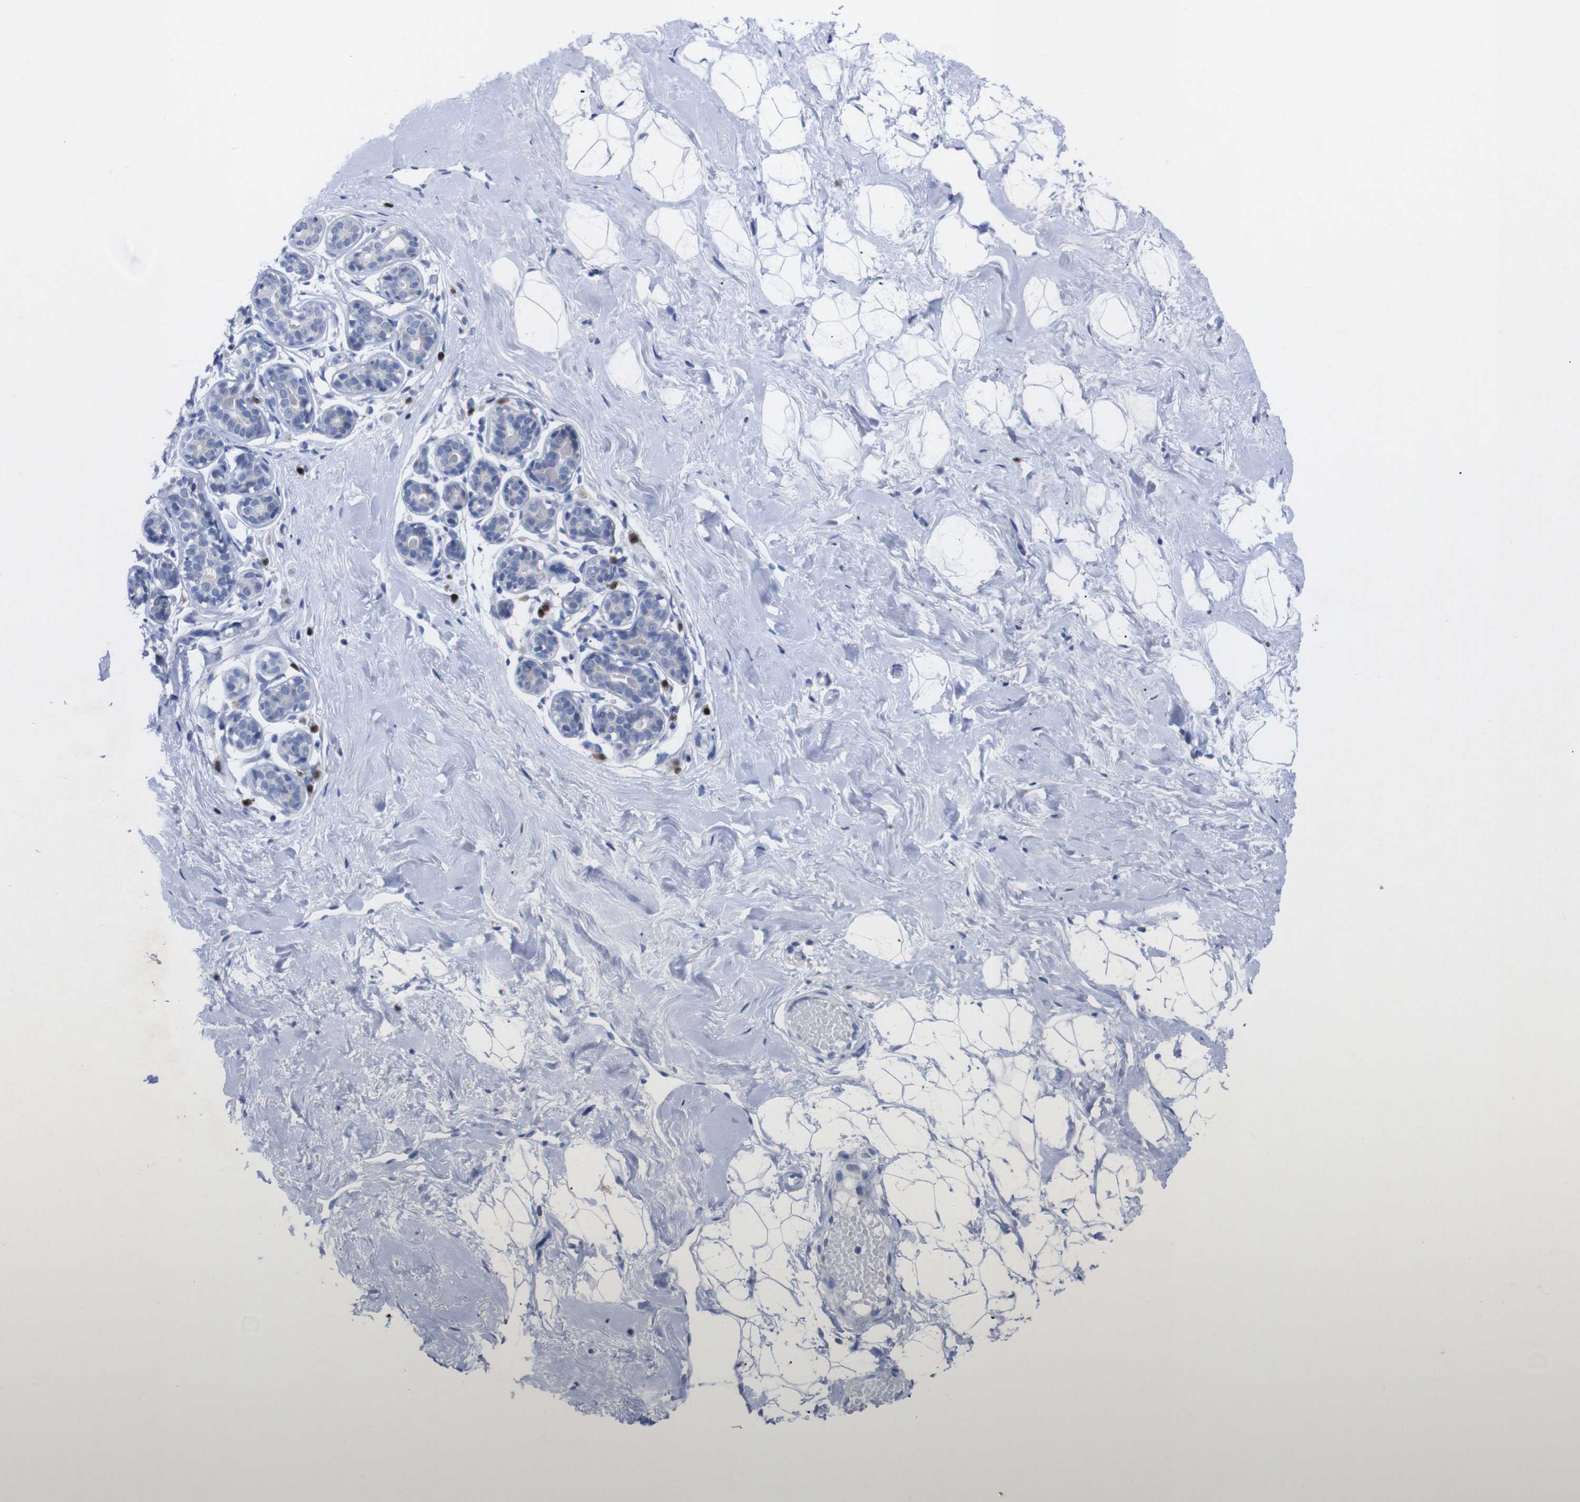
{"staining": {"intensity": "negative", "quantity": "none", "location": "none"}, "tissue": "breast", "cell_type": "Adipocytes", "image_type": "normal", "snomed": [{"axis": "morphology", "description": "Normal tissue, NOS"}, {"axis": "topography", "description": "Breast"}], "caption": "A high-resolution image shows immunohistochemistry (IHC) staining of benign breast, which demonstrates no significant expression in adipocytes. (DAB (3,3'-diaminobenzidine) immunohistochemistry (IHC) with hematoxylin counter stain).", "gene": "IRF4", "patient": {"sex": "female", "age": 23}}